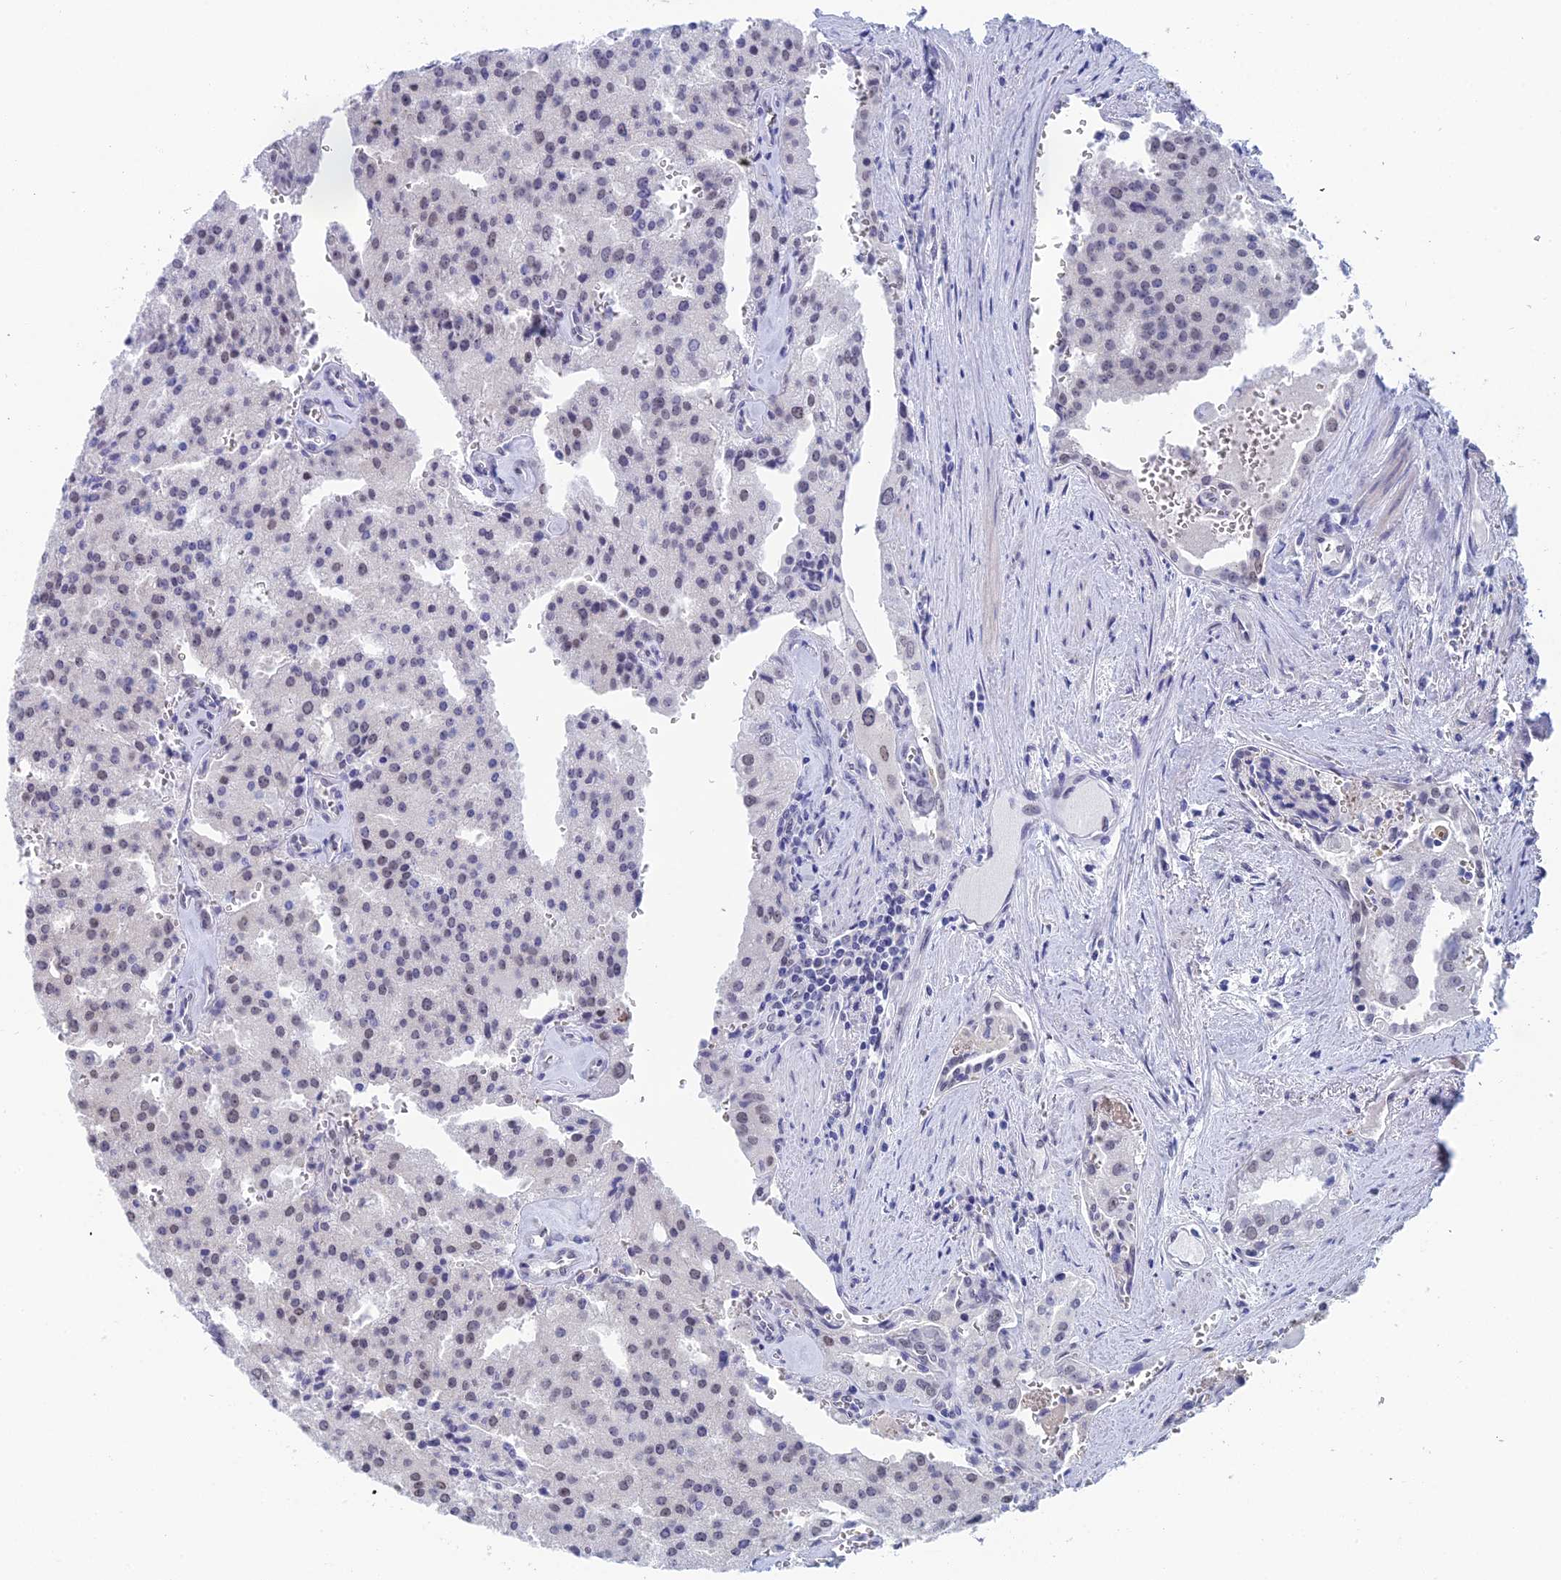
{"staining": {"intensity": "weak", "quantity": "<25%", "location": "nuclear"}, "tissue": "prostate cancer", "cell_type": "Tumor cells", "image_type": "cancer", "snomed": [{"axis": "morphology", "description": "Adenocarcinoma, High grade"}, {"axis": "topography", "description": "Prostate"}], "caption": "IHC of prostate cancer (adenocarcinoma (high-grade)) shows no positivity in tumor cells. (DAB immunohistochemistry, high magnification).", "gene": "NABP2", "patient": {"sex": "male", "age": 68}}